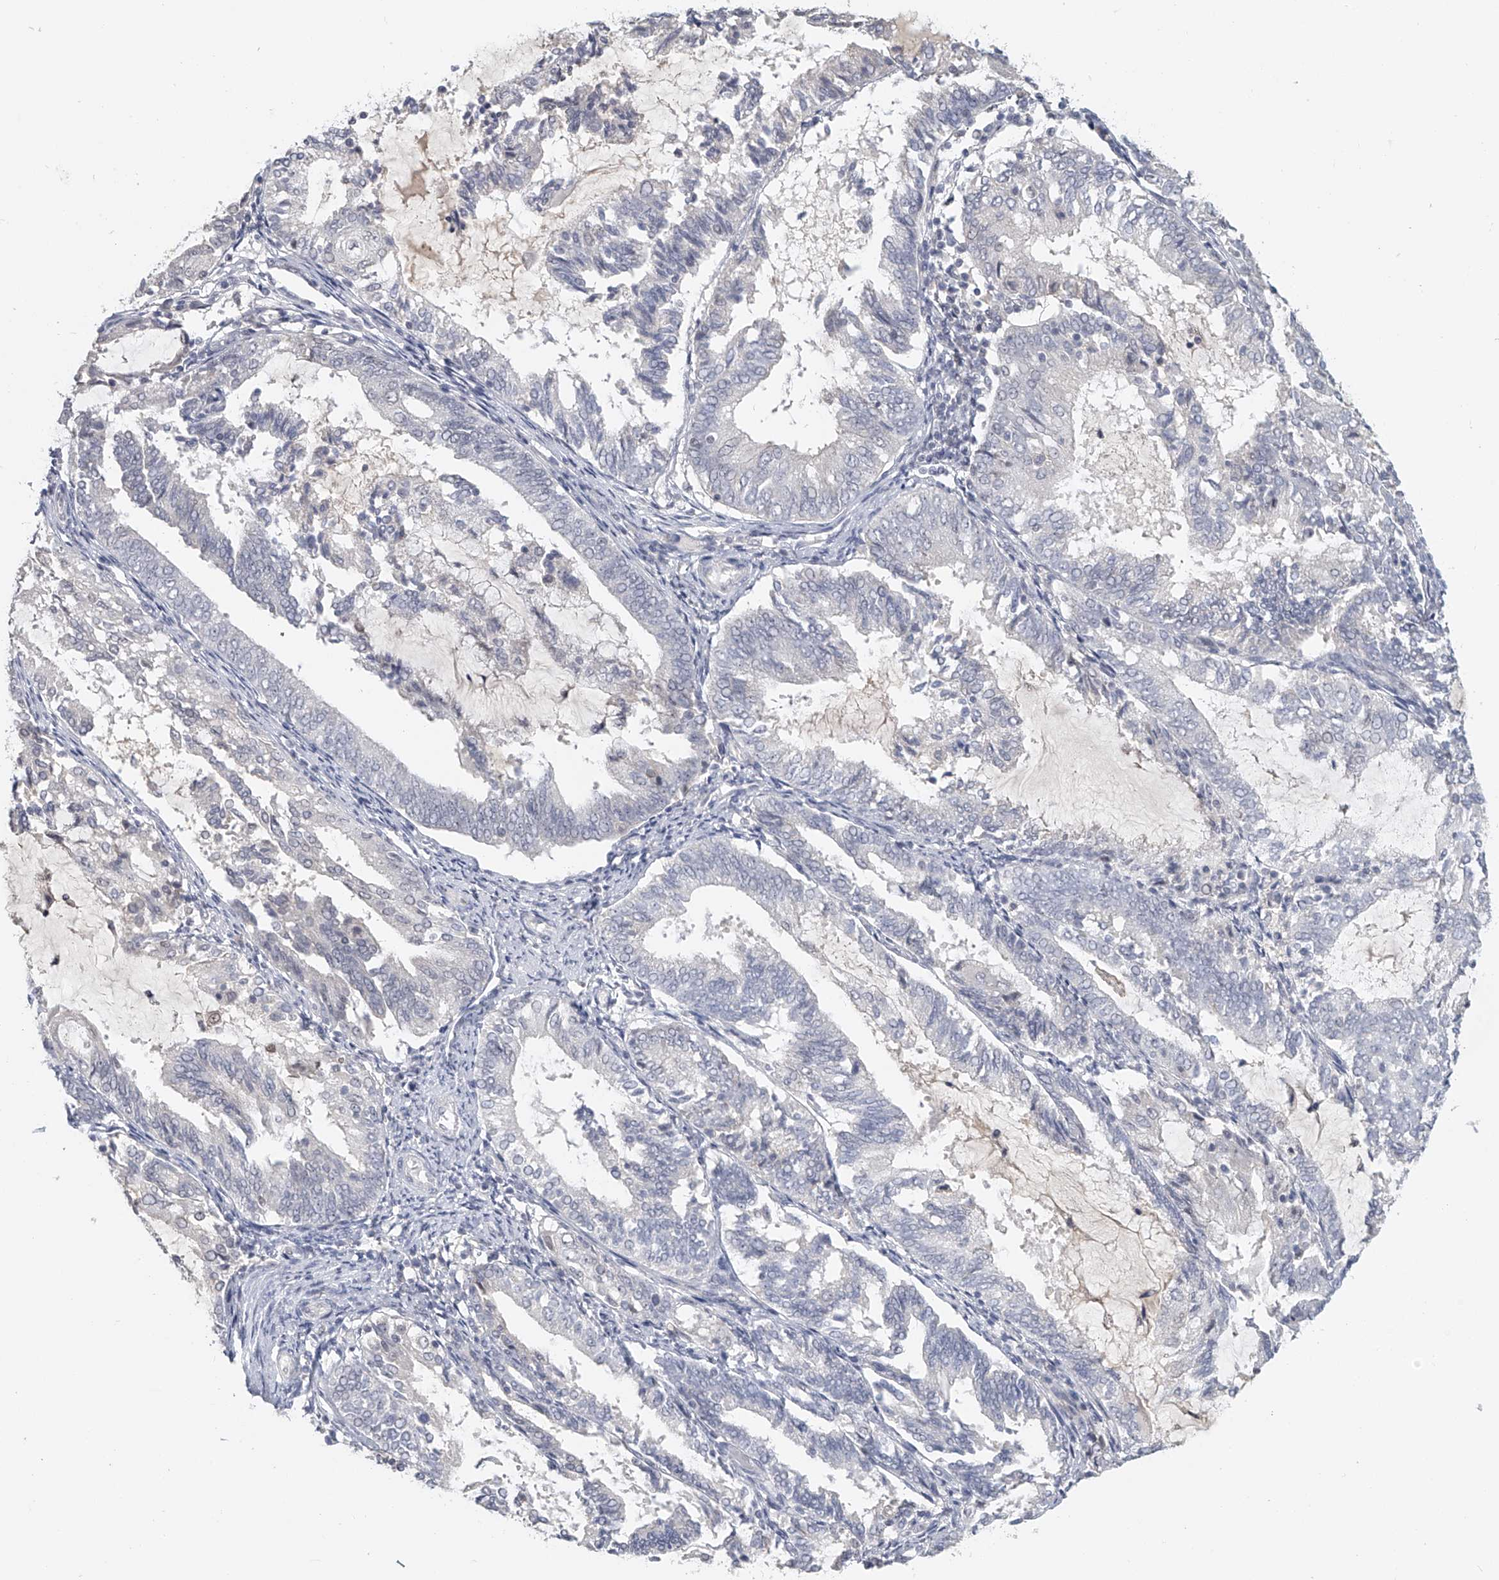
{"staining": {"intensity": "negative", "quantity": "none", "location": "none"}, "tissue": "endometrial cancer", "cell_type": "Tumor cells", "image_type": "cancer", "snomed": [{"axis": "morphology", "description": "Adenocarcinoma, NOS"}, {"axis": "topography", "description": "Endometrium"}], "caption": "Histopathology image shows no significant protein staining in tumor cells of endometrial cancer.", "gene": "DDX43", "patient": {"sex": "female", "age": 81}}